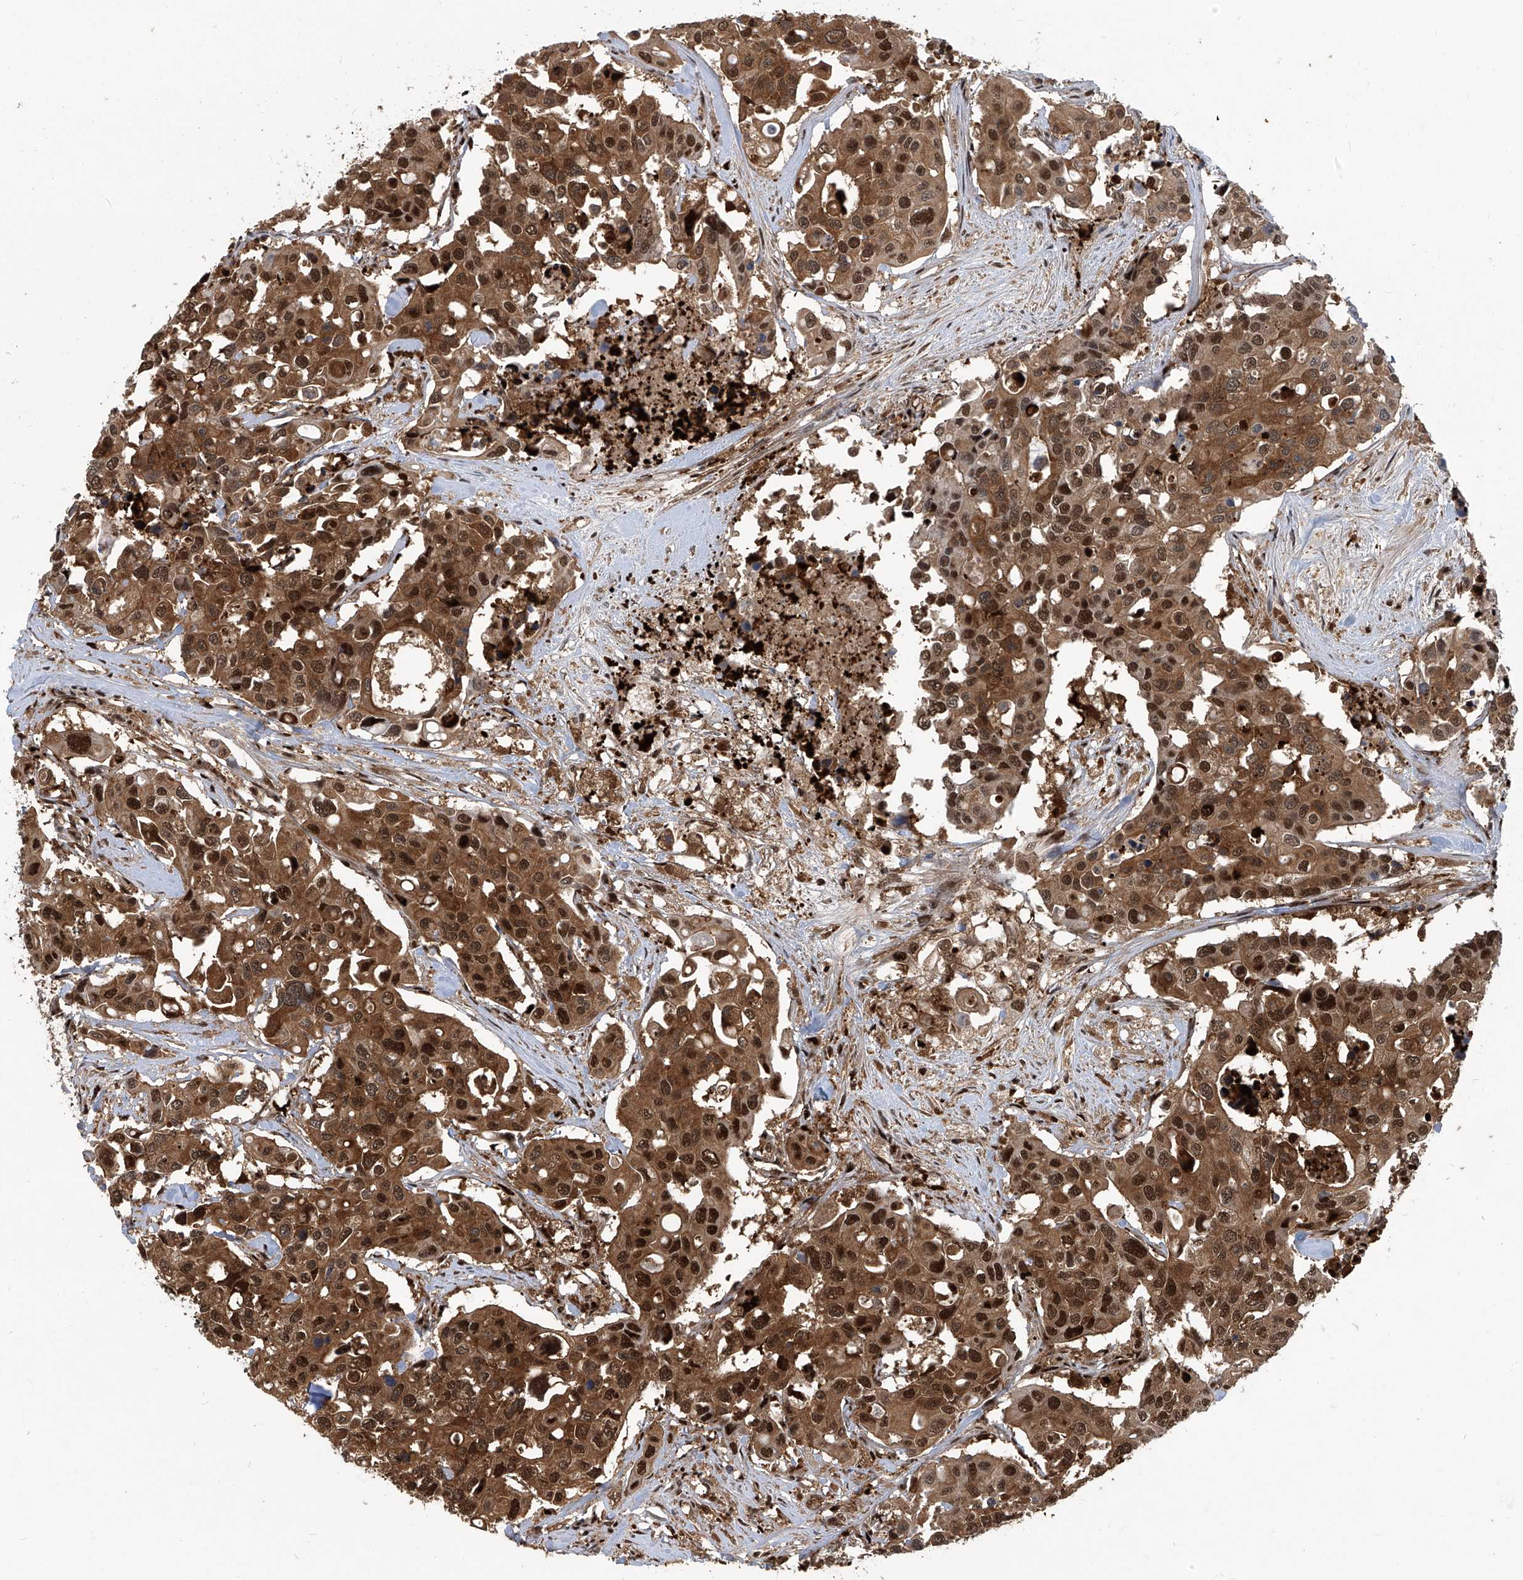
{"staining": {"intensity": "strong", "quantity": ">75%", "location": "cytoplasmic/membranous,nuclear"}, "tissue": "colorectal cancer", "cell_type": "Tumor cells", "image_type": "cancer", "snomed": [{"axis": "morphology", "description": "Adenocarcinoma, NOS"}, {"axis": "topography", "description": "Colon"}], "caption": "Tumor cells display high levels of strong cytoplasmic/membranous and nuclear expression in about >75% of cells in adenocarcinoma (colorectal). (brown staining indicates protein expression, while blue staining denotes nuclei).", "gene": "PSMB1", "patient": {"sex": "male", "age": 77}}